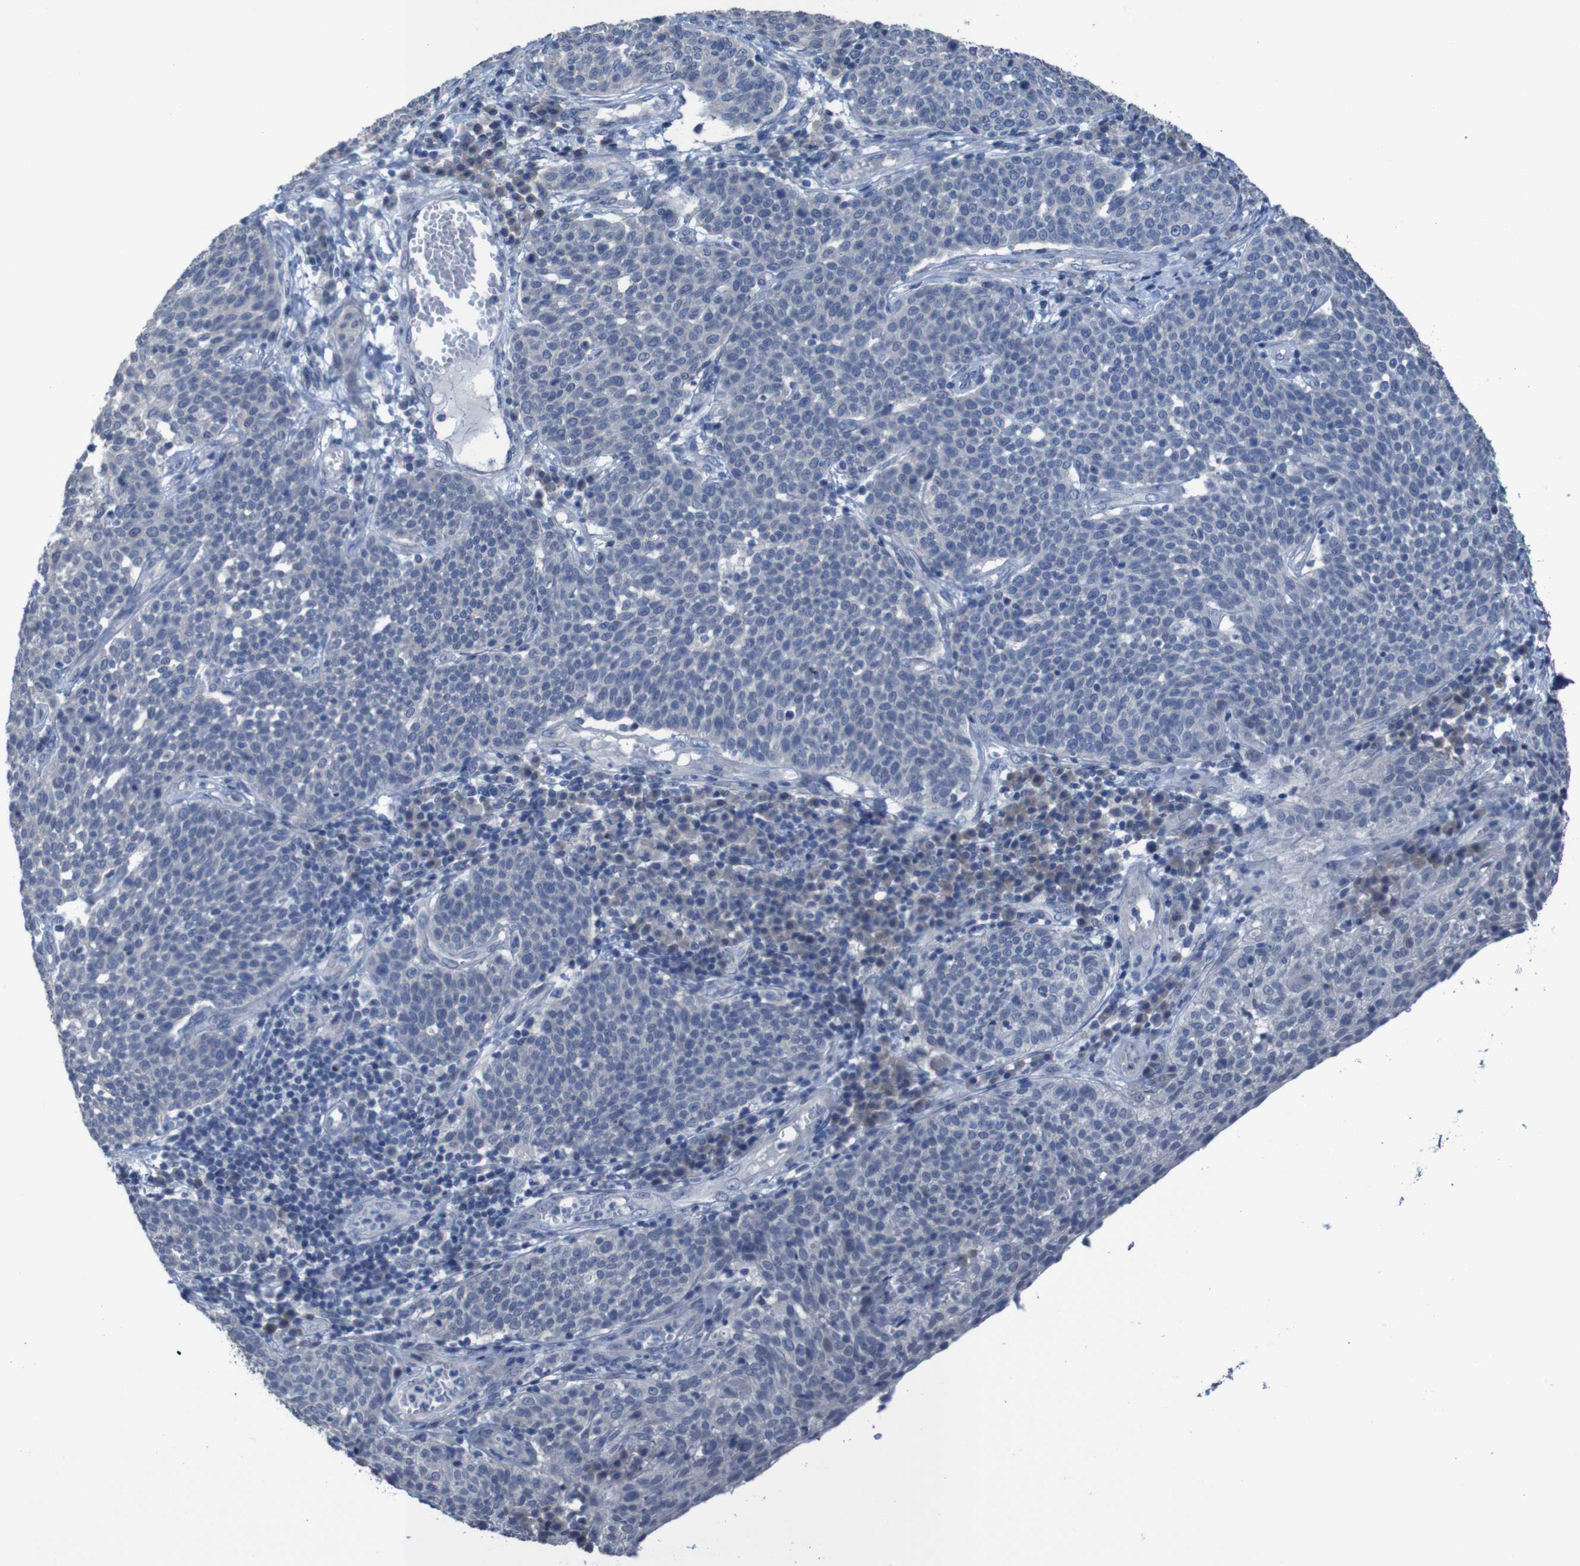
{"staining": {"intensity": "negative", "quantity": "none", "location": "none"}, "tissue": "cervical cancer", "cell_type": "Tumor cells", "image_type": "cancer", "snomed": [{"axis": "morphology", "description": "Squamous cell carcinoma, NOS"}, {"axis": "topography", "description": "Cervix"}], "caption": "IHC of human squamous cell carcinoma (cervical) demonstrates no staining in tumor cells.", "gene": "CLDN18", "patient": {"sex": "female", "age": 34}}